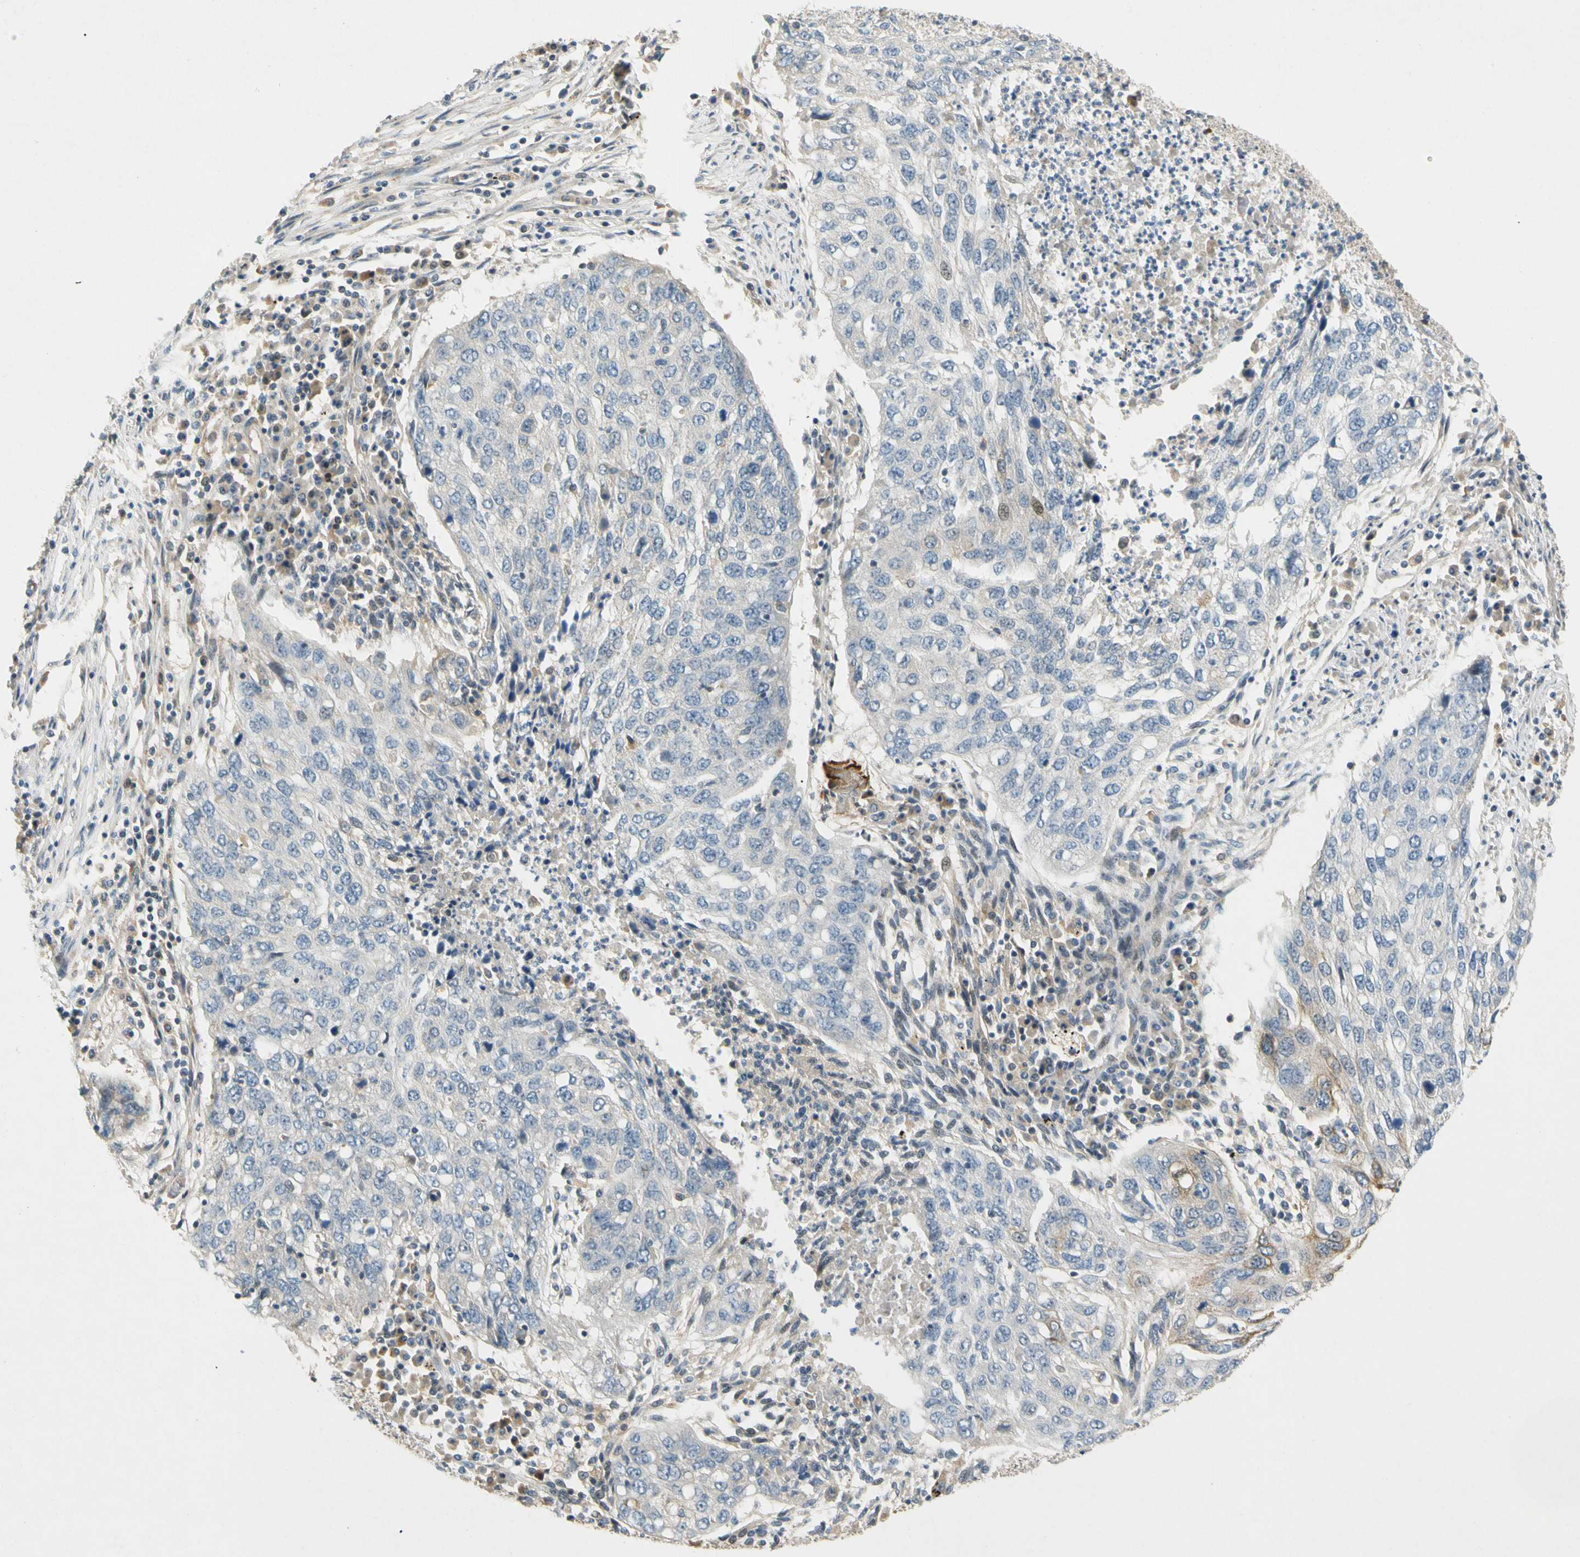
{"staining": {"intensity": "negative", "quantity": "none", "location": "none"}, "tissue": "lung cancer", "cell_type": "Tumor cells", "image_type": "cancer", "snomed": [{"axis": "morphology", "description": "Squamous cell carcinoma, NOS"}, {"axis": "topography", "description": "Lung"}], "caption": "A high-resolution histopathology image shows immunohistochemistry staining of squamous cell carcinoma (lung), which demonstrates no significant positivity in tumor cells.", "gene": "GATD1", "patient": {"sex": "female", "age": 63}}